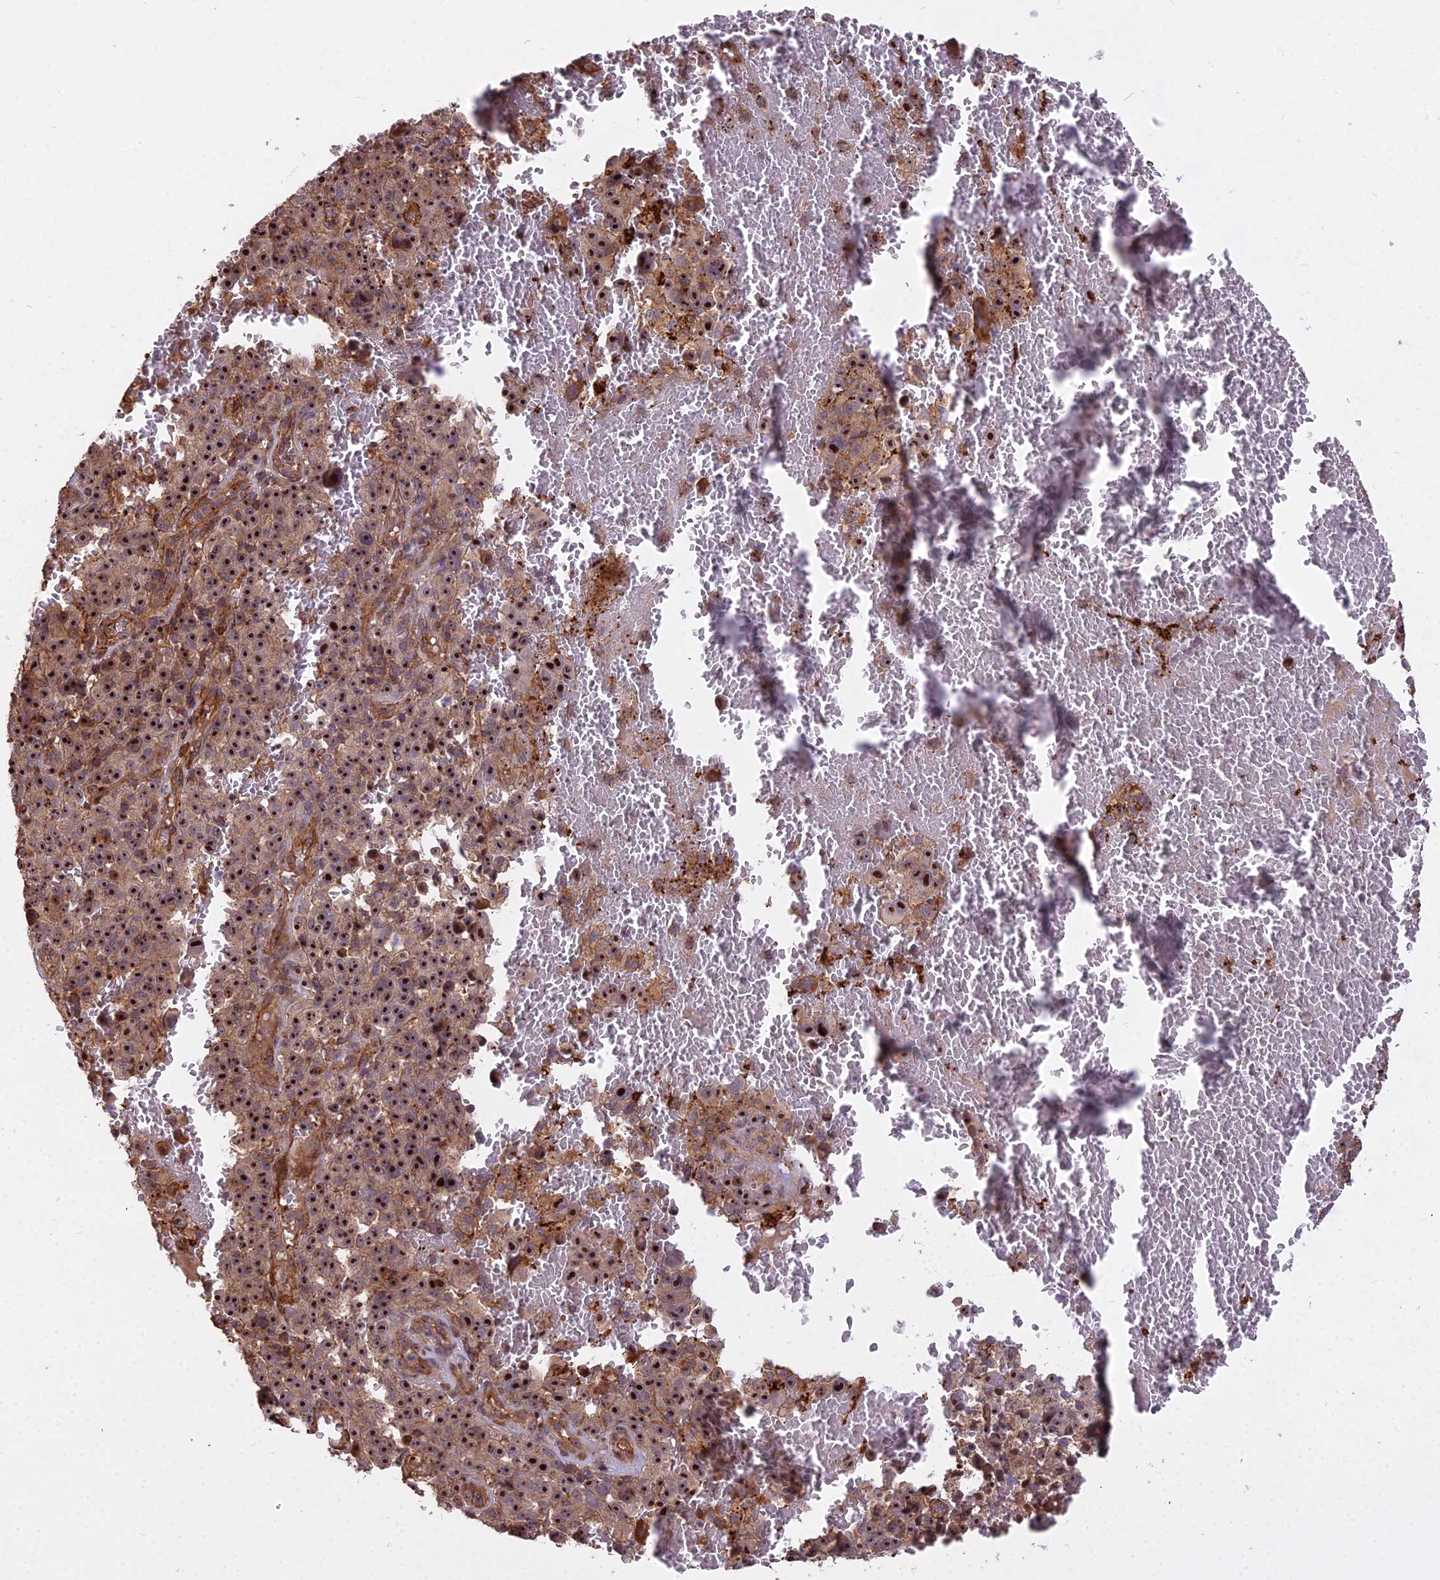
{"staining": {"intensity": "strong", "quantity": ">75%", "location": "cytoplasmic/membranous,nuclear"}, "tissue": "melanoma", "cell_type": "Tumor cells", "image_type": "cancer", "snomed": [{"axis": "morphology", "description": "Malignant melanoma, NOS"}, {"axis": "topography", "description": "Skin"}], "caption": "Immunohistochemistry (IHC) image of human malignant melanoma stained for a protein (brown), which displays high levels of strong cytoplasmic/membranous and nuclear expression in about >75% of tumor cells.", "gene": "TCEA3", "patient": {"sex": "female", "age": 82}}